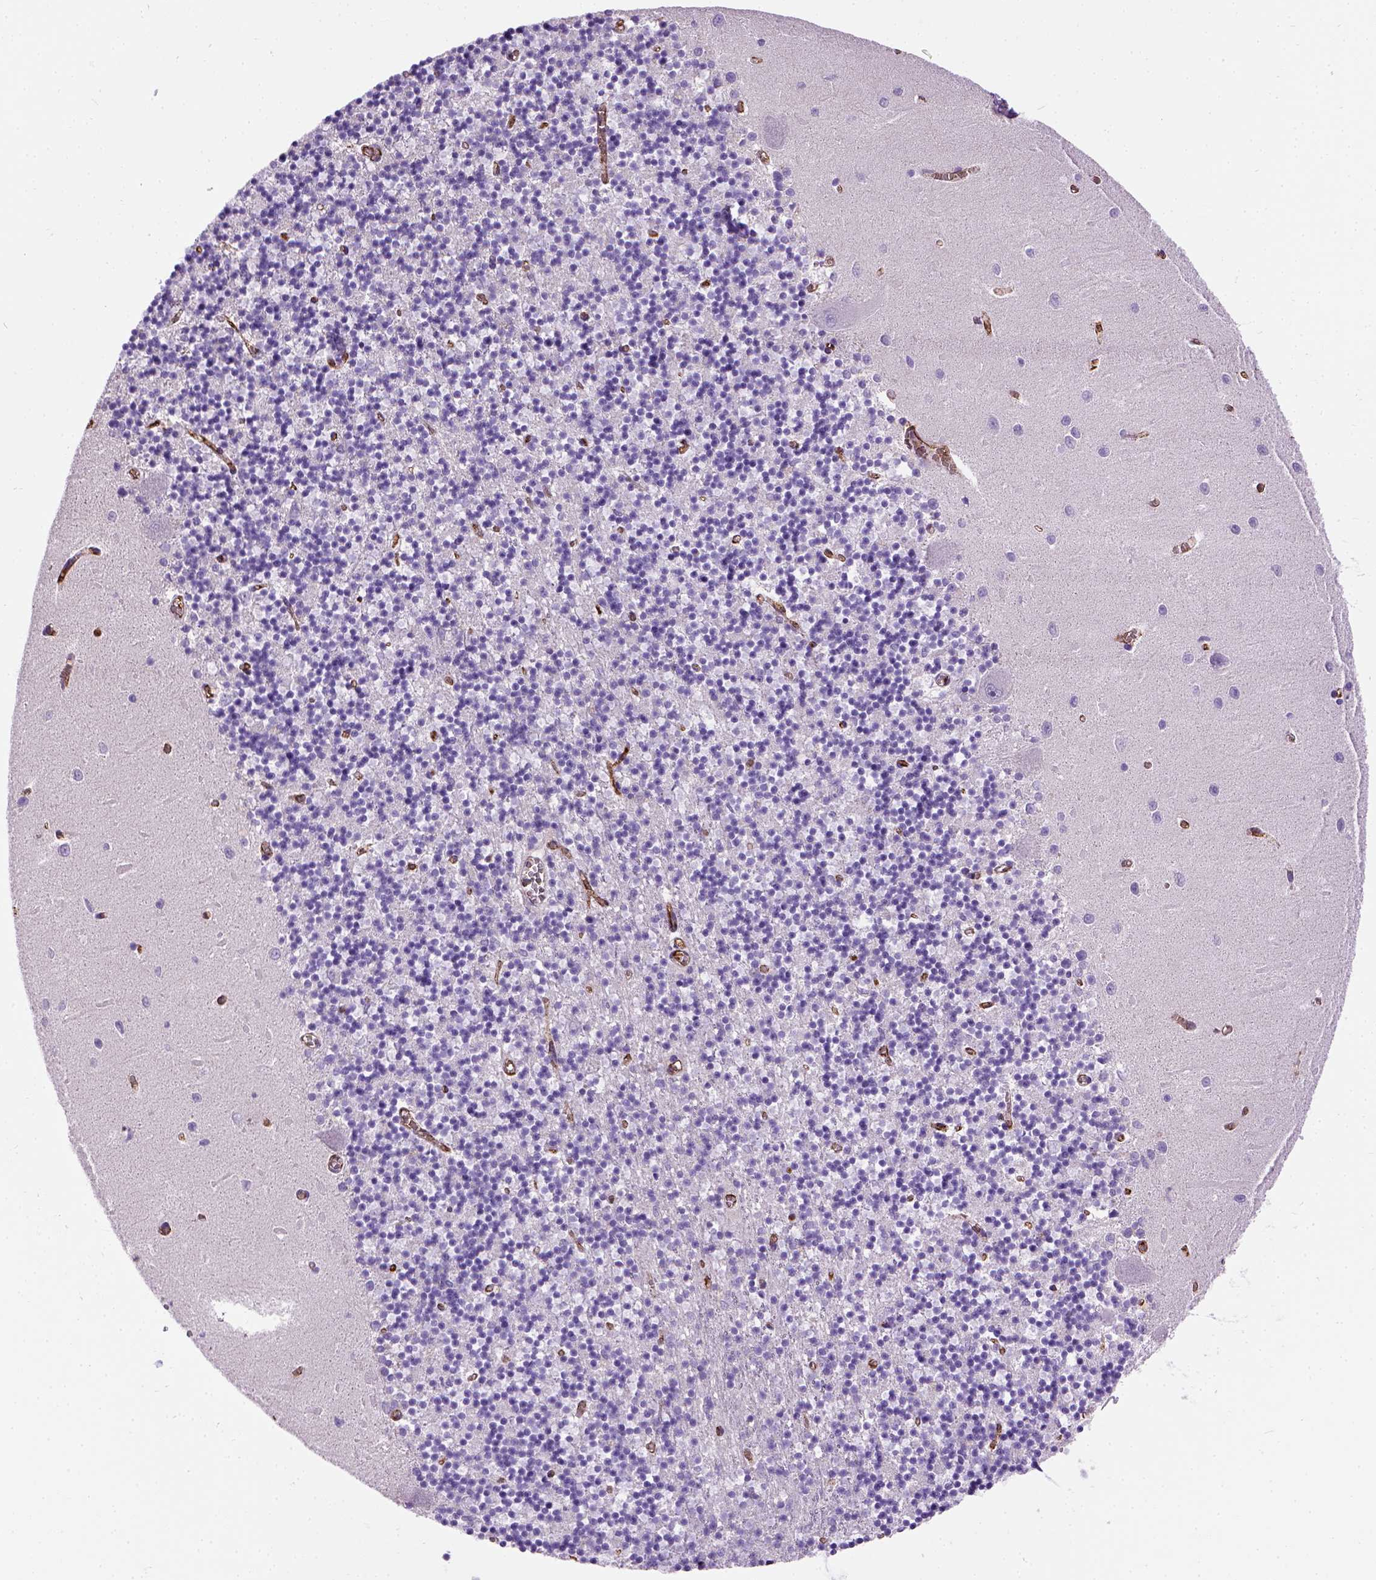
{"staining": {"intensity": "negative", "quantity": "none", "location": "none"}, "tissue": "cerebellum", "cell_type": "Cells in granular layer", "image_type": "normal", "snomed": [{"axis": "morphology", "description": "Normal tissue, NOS"}, {"axis": "topography", "description": "Cerebellum"}], "caption": "Immunohistochemical staining of unremarkable human cerebellum shows no significant expression in cells in granular layer.", "gene": "VWF", "patient": {"sex": "female", "age": 64}}